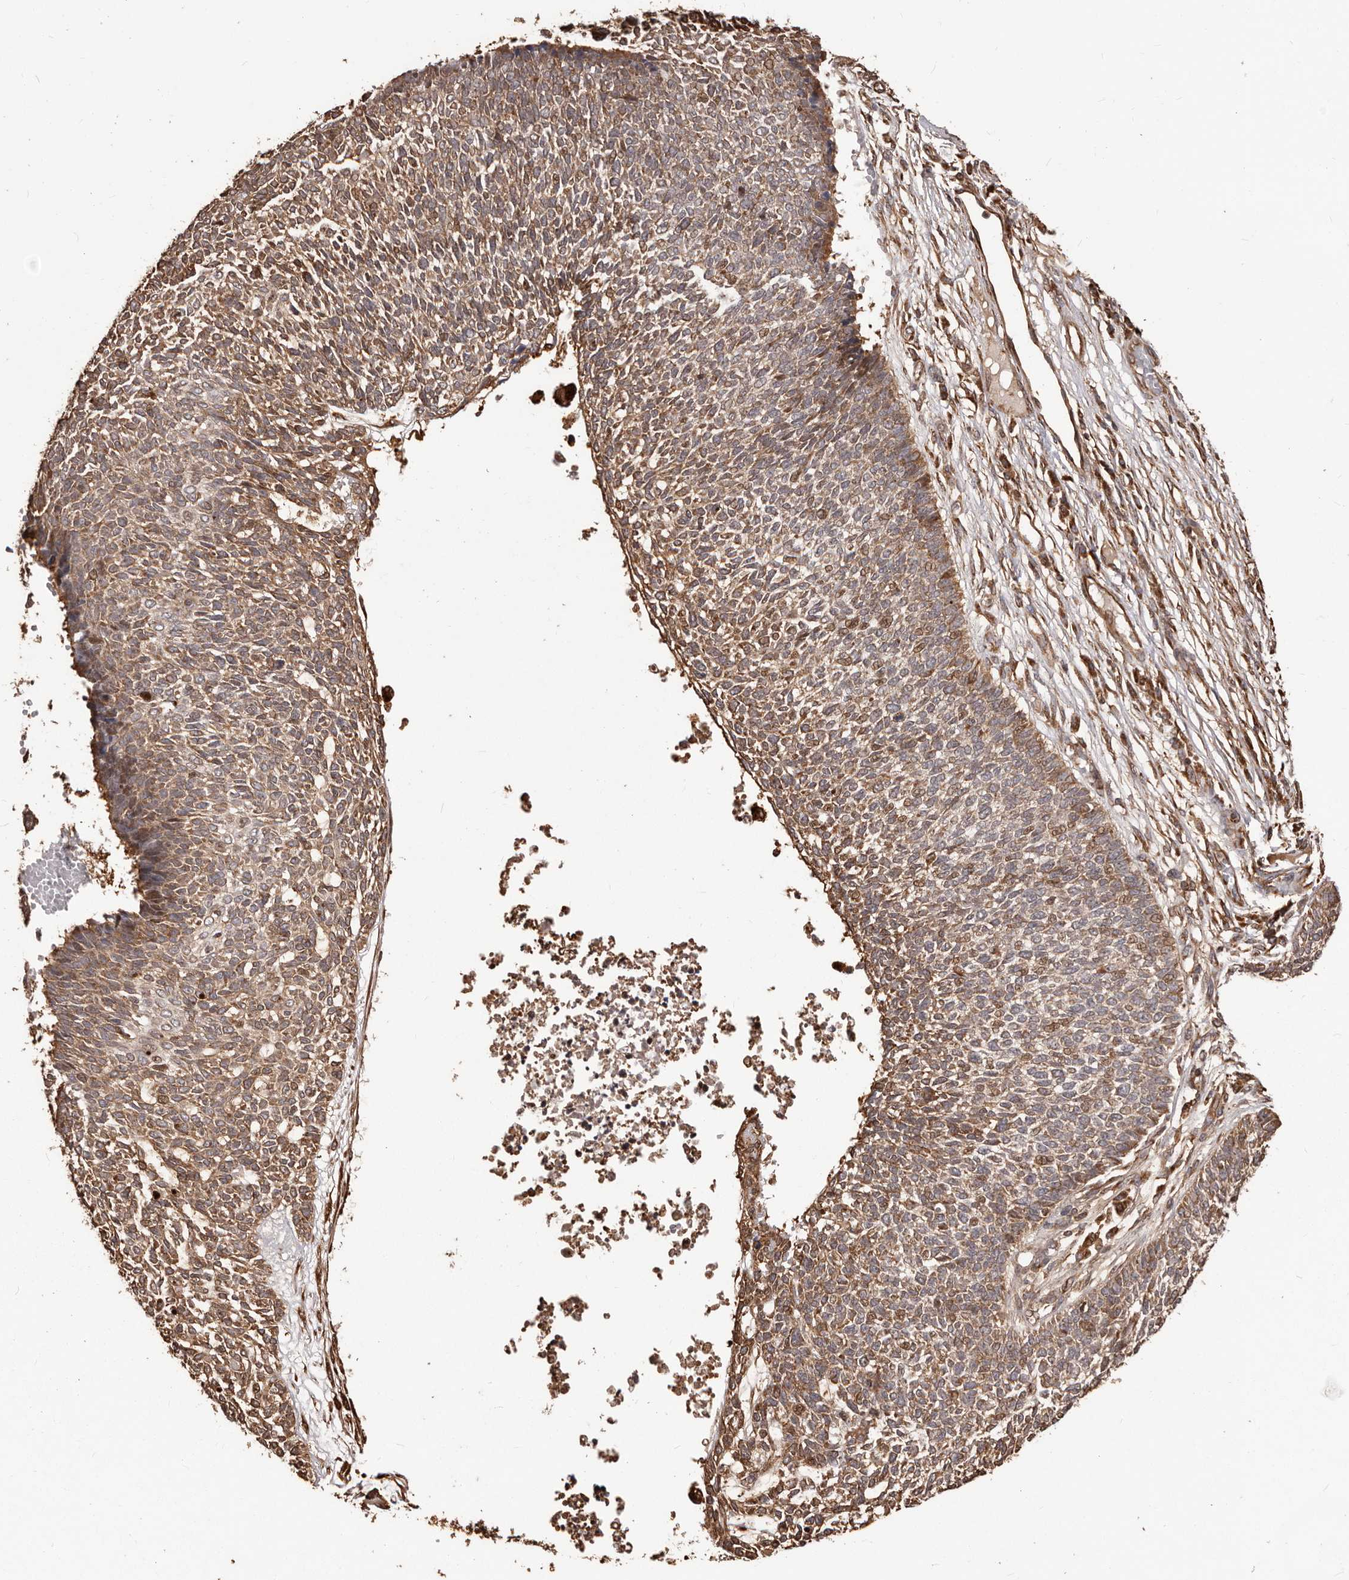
{"staining": {"intensity": "moderate", "quantity": ">75%", "location": "cytoplasmic/membranous"}, "tissue": "skin cancer", "cell_type": "Tumor cells", "image_type": "cancer", "snomed": [{"axis": "morphology", "description": "Basal cell carcinoma"}, {"axis": "topography", "description": "Skin"}], "caption": "There is medium levels of moderate cytoplasmic/membranous expression in tumor cells of skin cancer (basal cell carcinoma), as demonstrated by immunohistochemical staining (brown color).", "gene": "MTO1", "patient": {"sex": "female", "age": 84}}